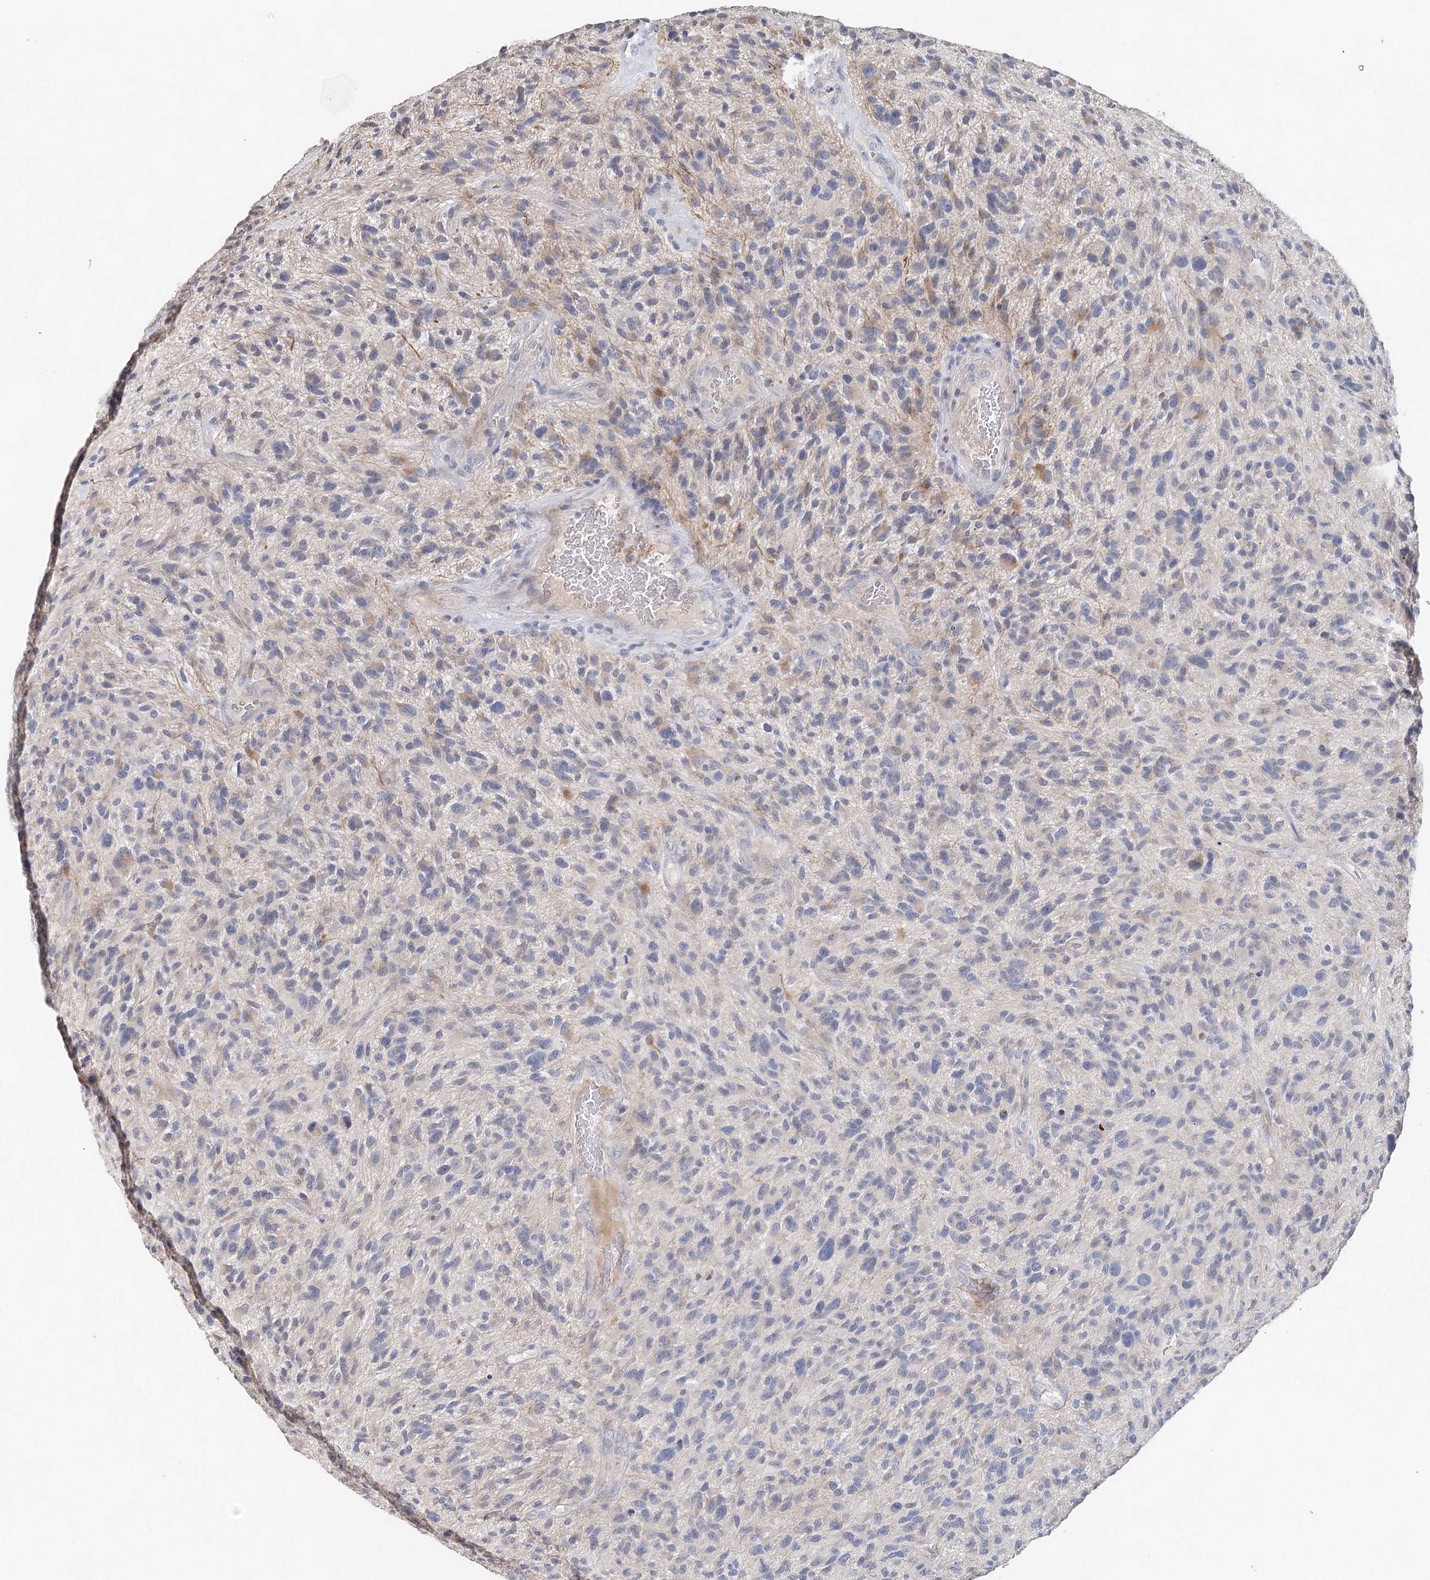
{"staining": {"intensity": "negative", "quantity": "none", "location": "none"}, "tissue": "glioma", "cell_type": "Tumor cells", "image_type": "cancer", "snomed": [{"axis": "morphology", "description": "Glioma, malignant, High grade"}, {"axis": "topography", "description": "Brain"}], "caption": "An image of human glioma is negative for staining in tumor cells.", "gene": "MYL6B", "patient": {"sex": "male", "age": 47}}